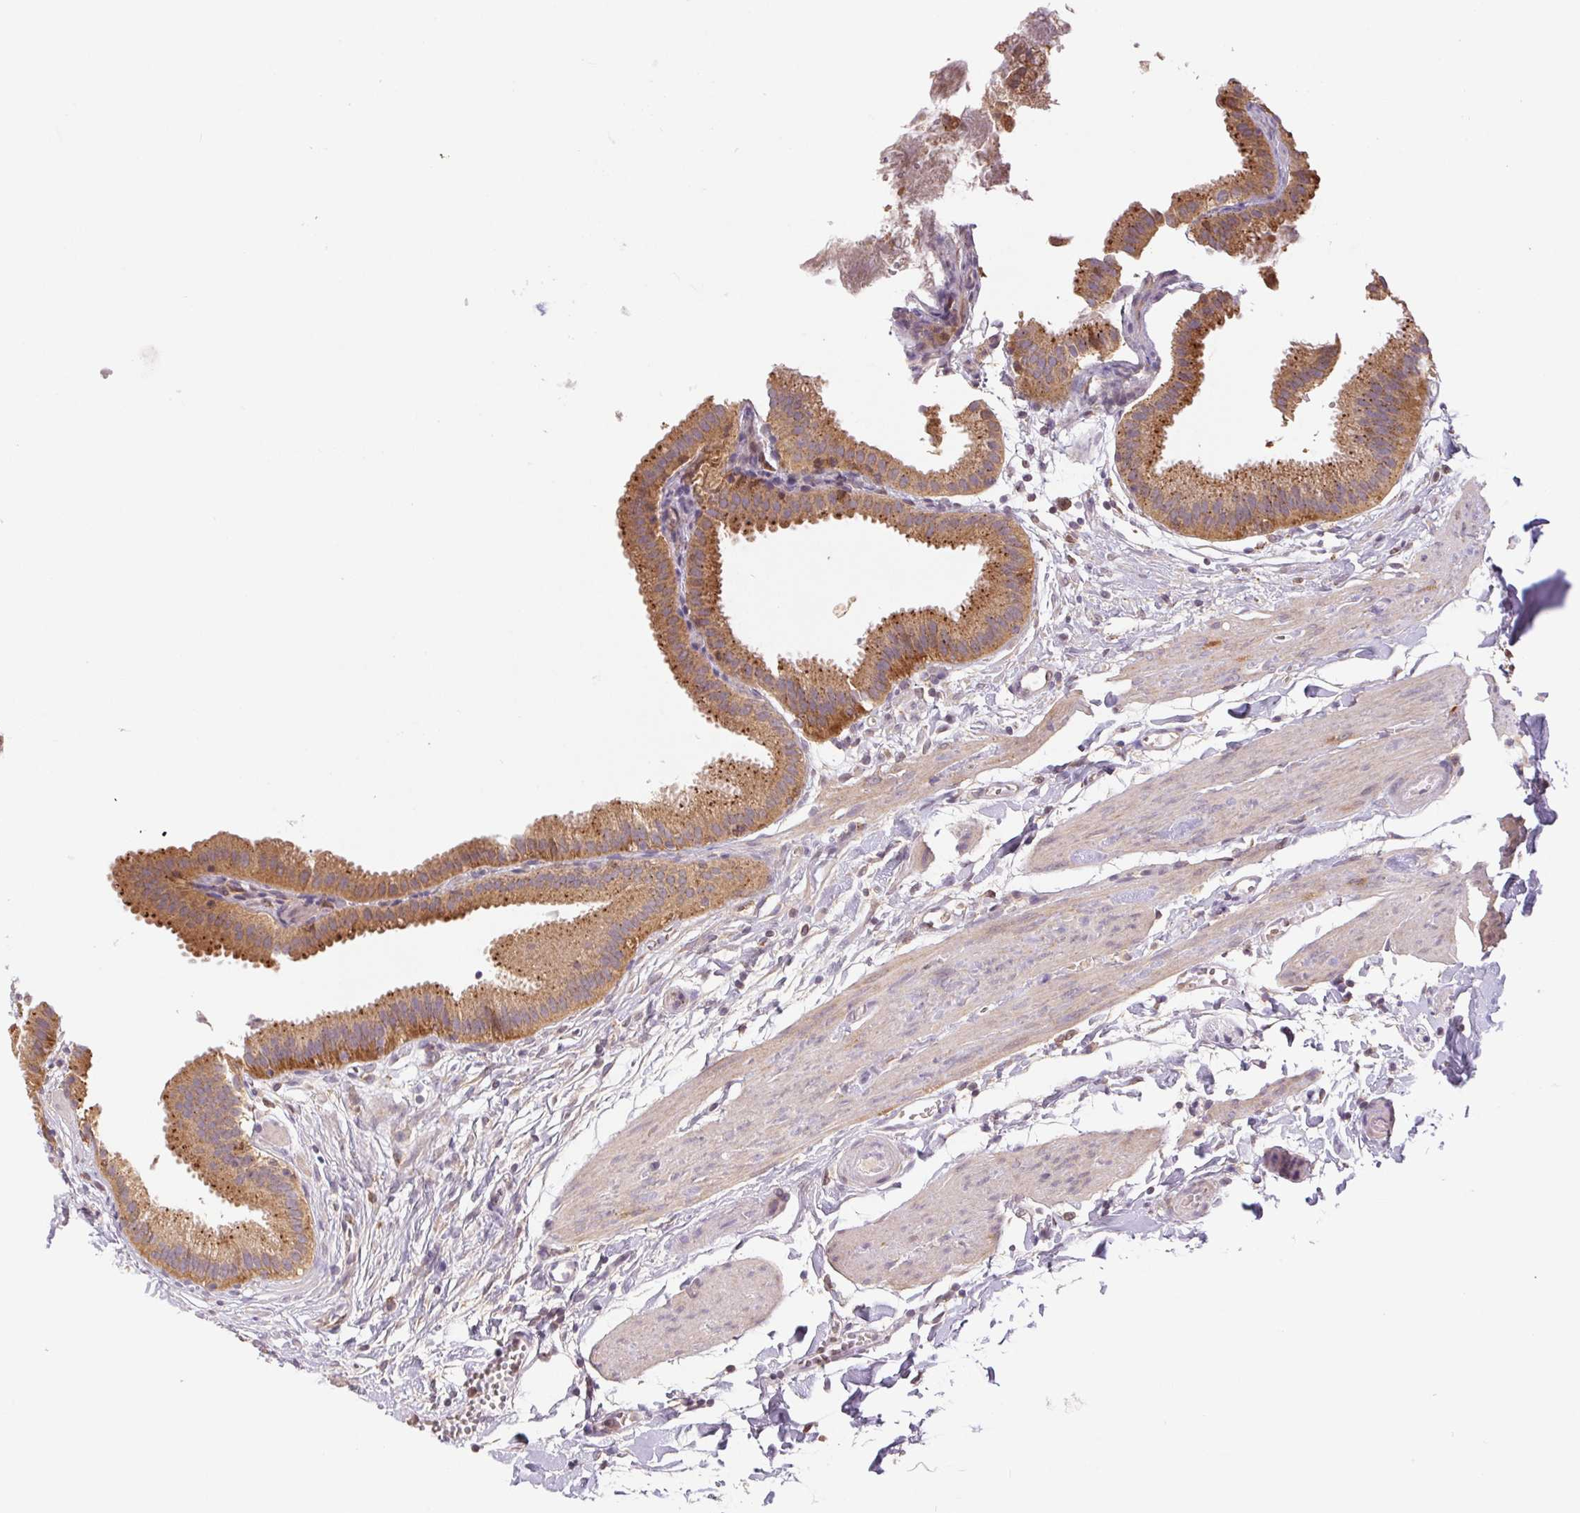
{"staining": {"intensity": "moderate", "quantity": ">75%", "location": "cytoplasmic/membranous"}, "tissue": "gallbladder", "cell_type": "Glandular cells", "image_type": "normal", "snomed": [{"axis": "morphology", "description": "Normal tissue, NOS"}, {"axis": "topography", "description": "Gallbladder"}], "caption": "Protein staining exhibits moderate cytoplasmic/membranous positivity in approximately >75% of glandular cells in benign gallbladder. Using DAB (brown) and hematoxylin (blue) stains, captured at high magnification using brightfield microscopy.", "gene": "MTHFD1L", "patient": {"sex": "female", "age": 63}}